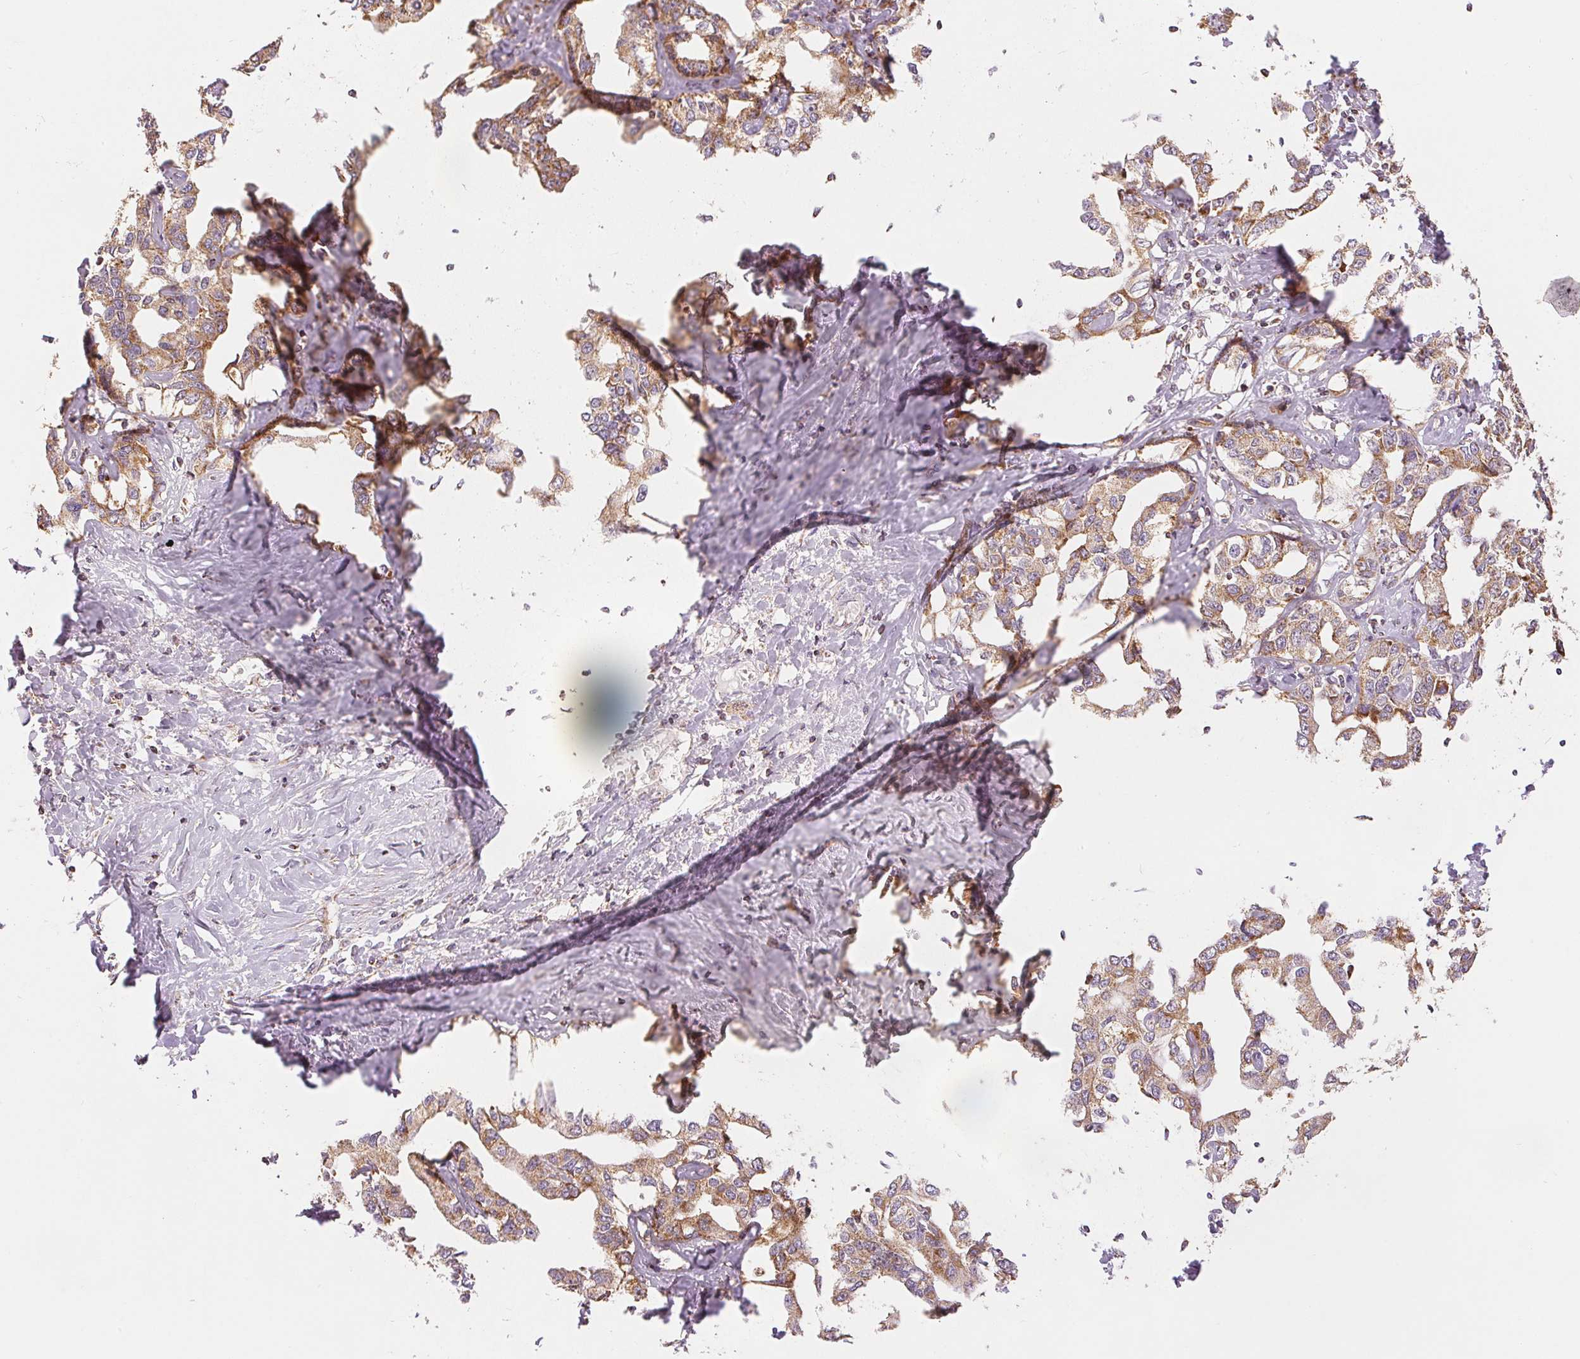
{"staining": {"intensity": "moderate", "quantity": ">75%", "location": "cytoplasmic/membranous"}, "tissue": "liver cancer", "cell_type": "Tumor cells", "image_type": "cancer", "snomed": [{"axis": "morphology", "description": "Cholangiocarcinoma"}, {"axis": "topography", "description": "Liver"}], "caption": "Tumor cells demonstrate moderate cytoplasmic/membranous expression in approximately >75% of cells in cholangiocarcinoma (liver).", "gene": "SDHB", "patient": {"sex": "male", "age": 59}}